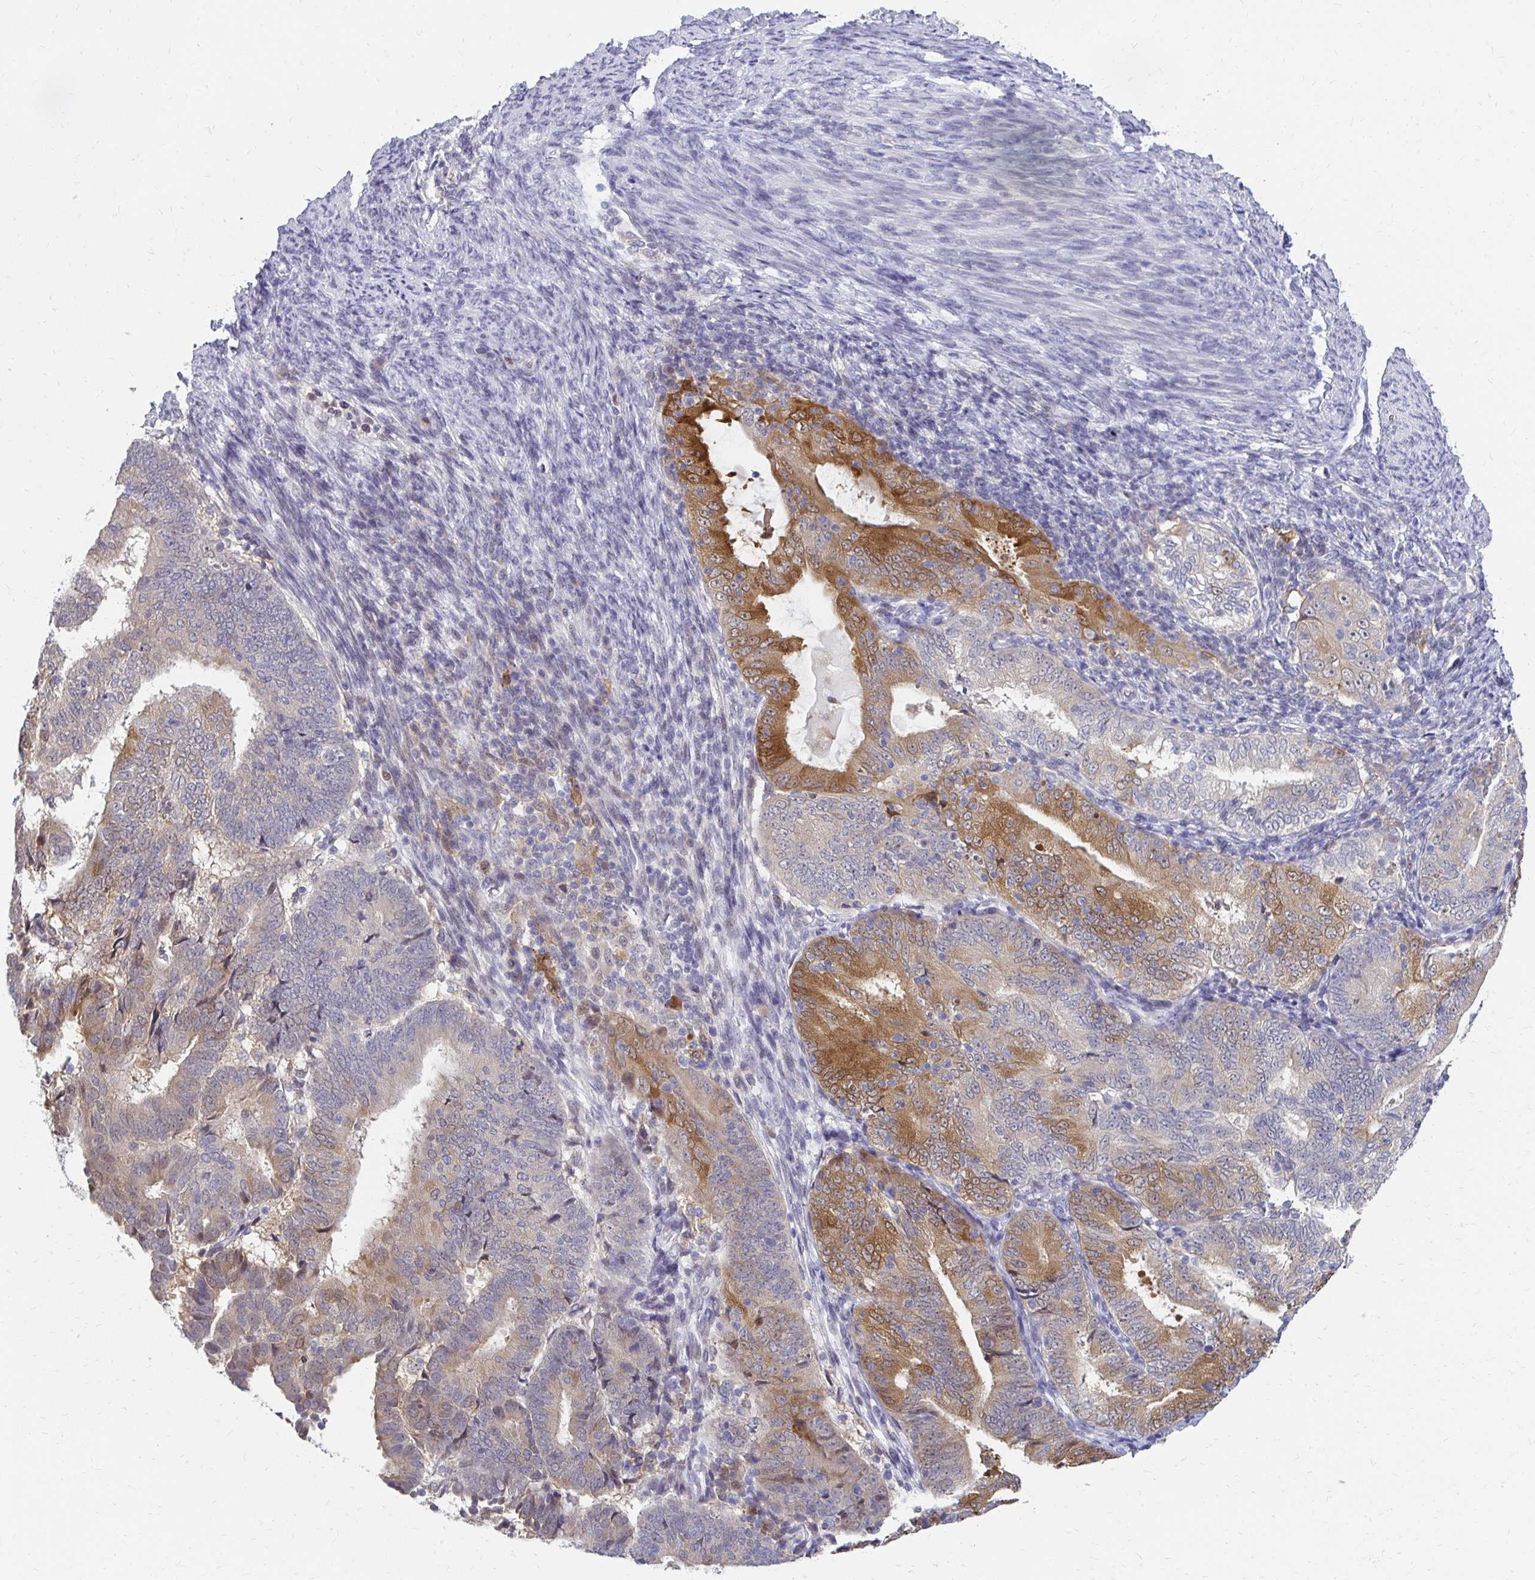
{"staining": {"intensity": "moderate", "quantity": "25%-75%", "location": "cytoplasmic/membranous"}, "tissue": "endometrial cancer", "cell_type": "Tumor cells", "image_type": "cancer", "snomed": [{"axis": "morphology", "description": "Adenocarcinoma, NOS"}, {"axis": "topography", "description": "Endometrium"}], "caption": "A brown stain highlights moderate cytoplasmic/membranous expression of a protein in endometrial adenocarcinoma tumor cells.", "gene": "PADI2", "patient": {"sex": "female", "age": 70}}